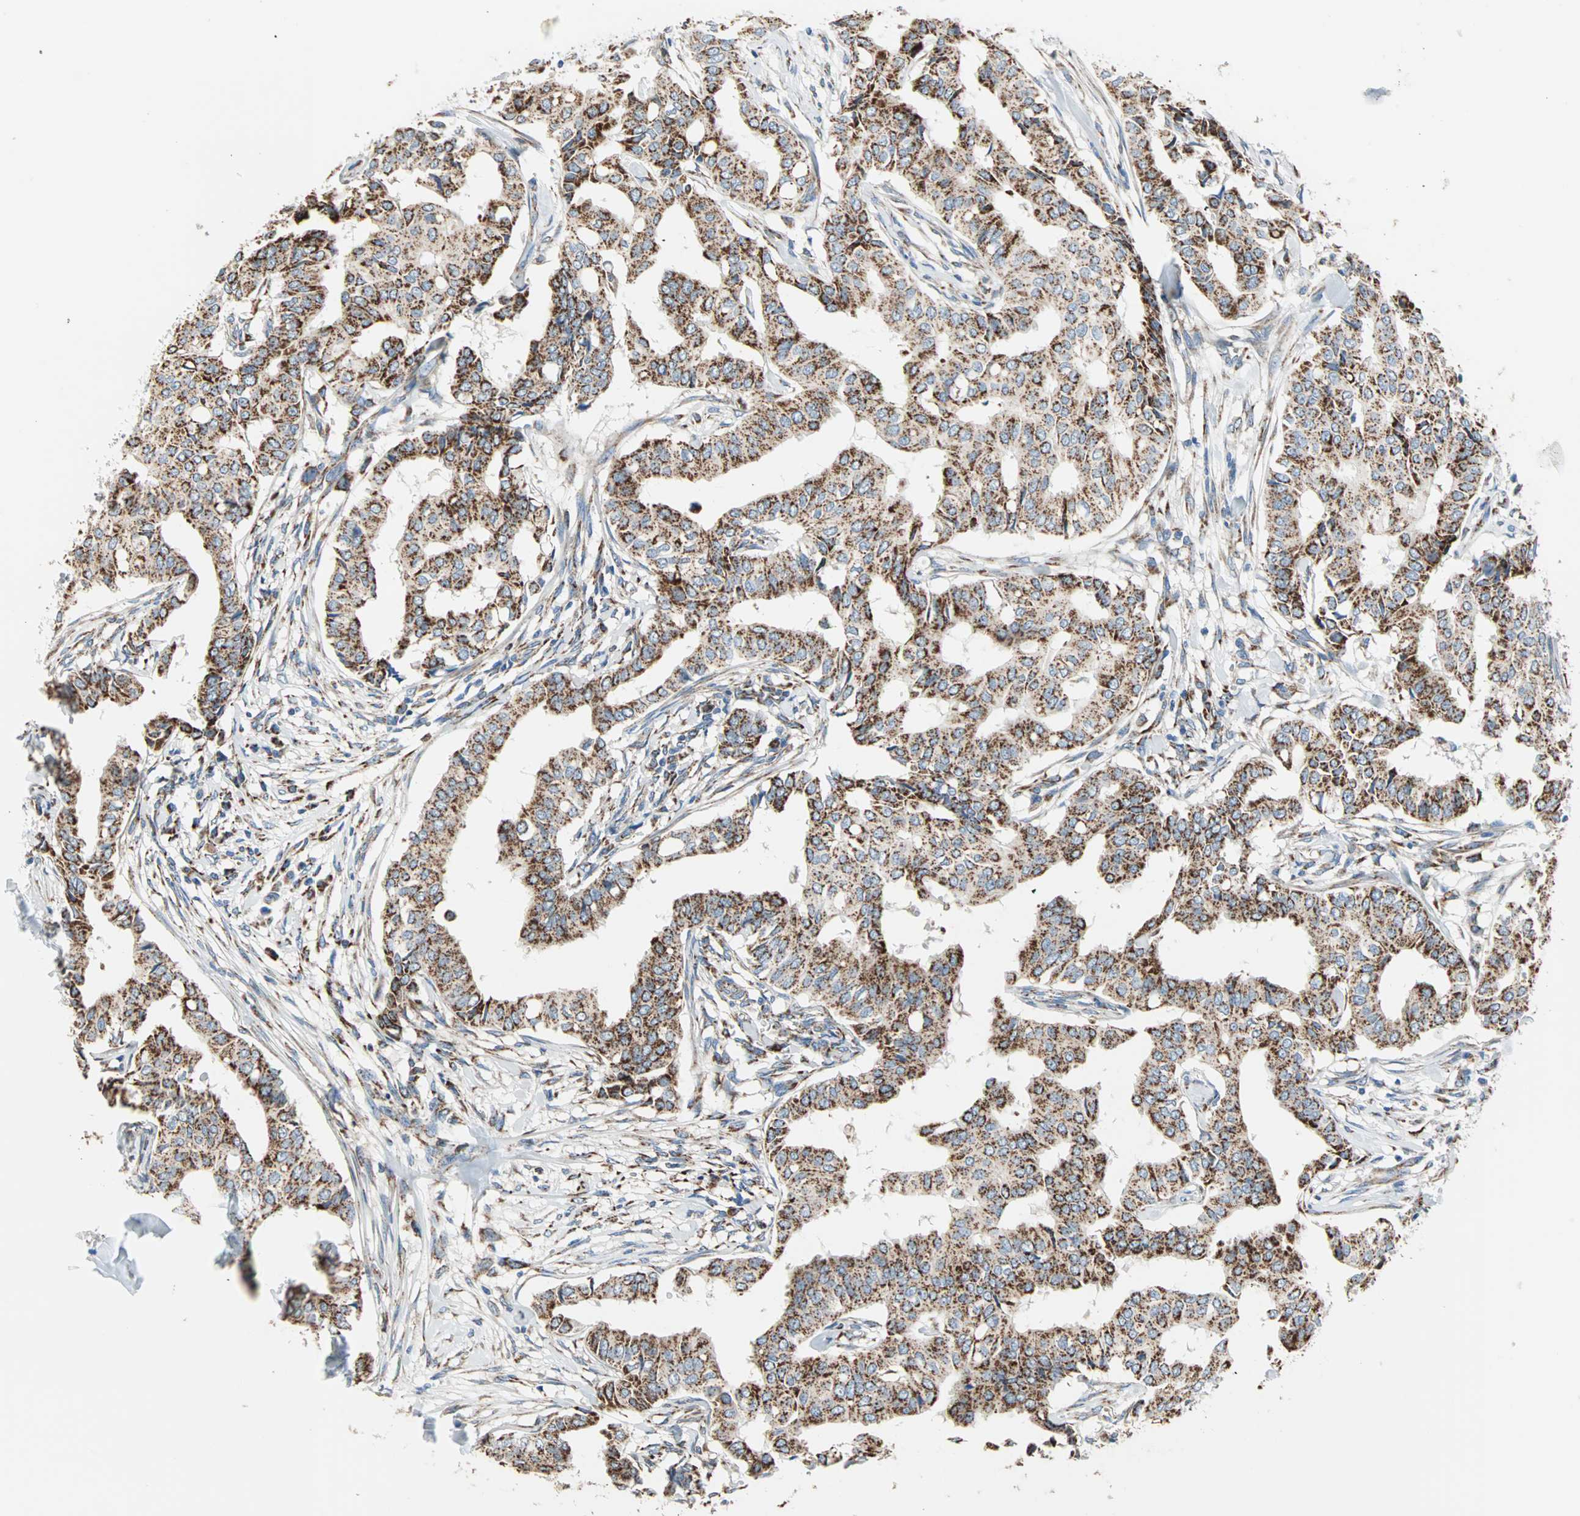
{"staining": {"intensity": "strong", "quantity": ">75%", "location": "cytoplasmic/membranous"}, "tissue": "head and neck cancer", "cell_type": "Tumor cells", "image_type": "cancer", "snomed": [{"axis": "morphology", "description": "Adenocarcinoma, NOS"}, {"axis": "topography", "description": "Salivary gland"}, {"axis": "topography", "description": "Head-Neck"}], "caption": "This histopathology image exhibits head and neck adenocarcinoma stained with IHC to label a protein in brown. The cytoplasmic/membranous of tumor cells show strong positivity for the protein. Nuclei are counter-stained blue.", "gene": "TST", "patient": {"sex": "female", "age": 59}}